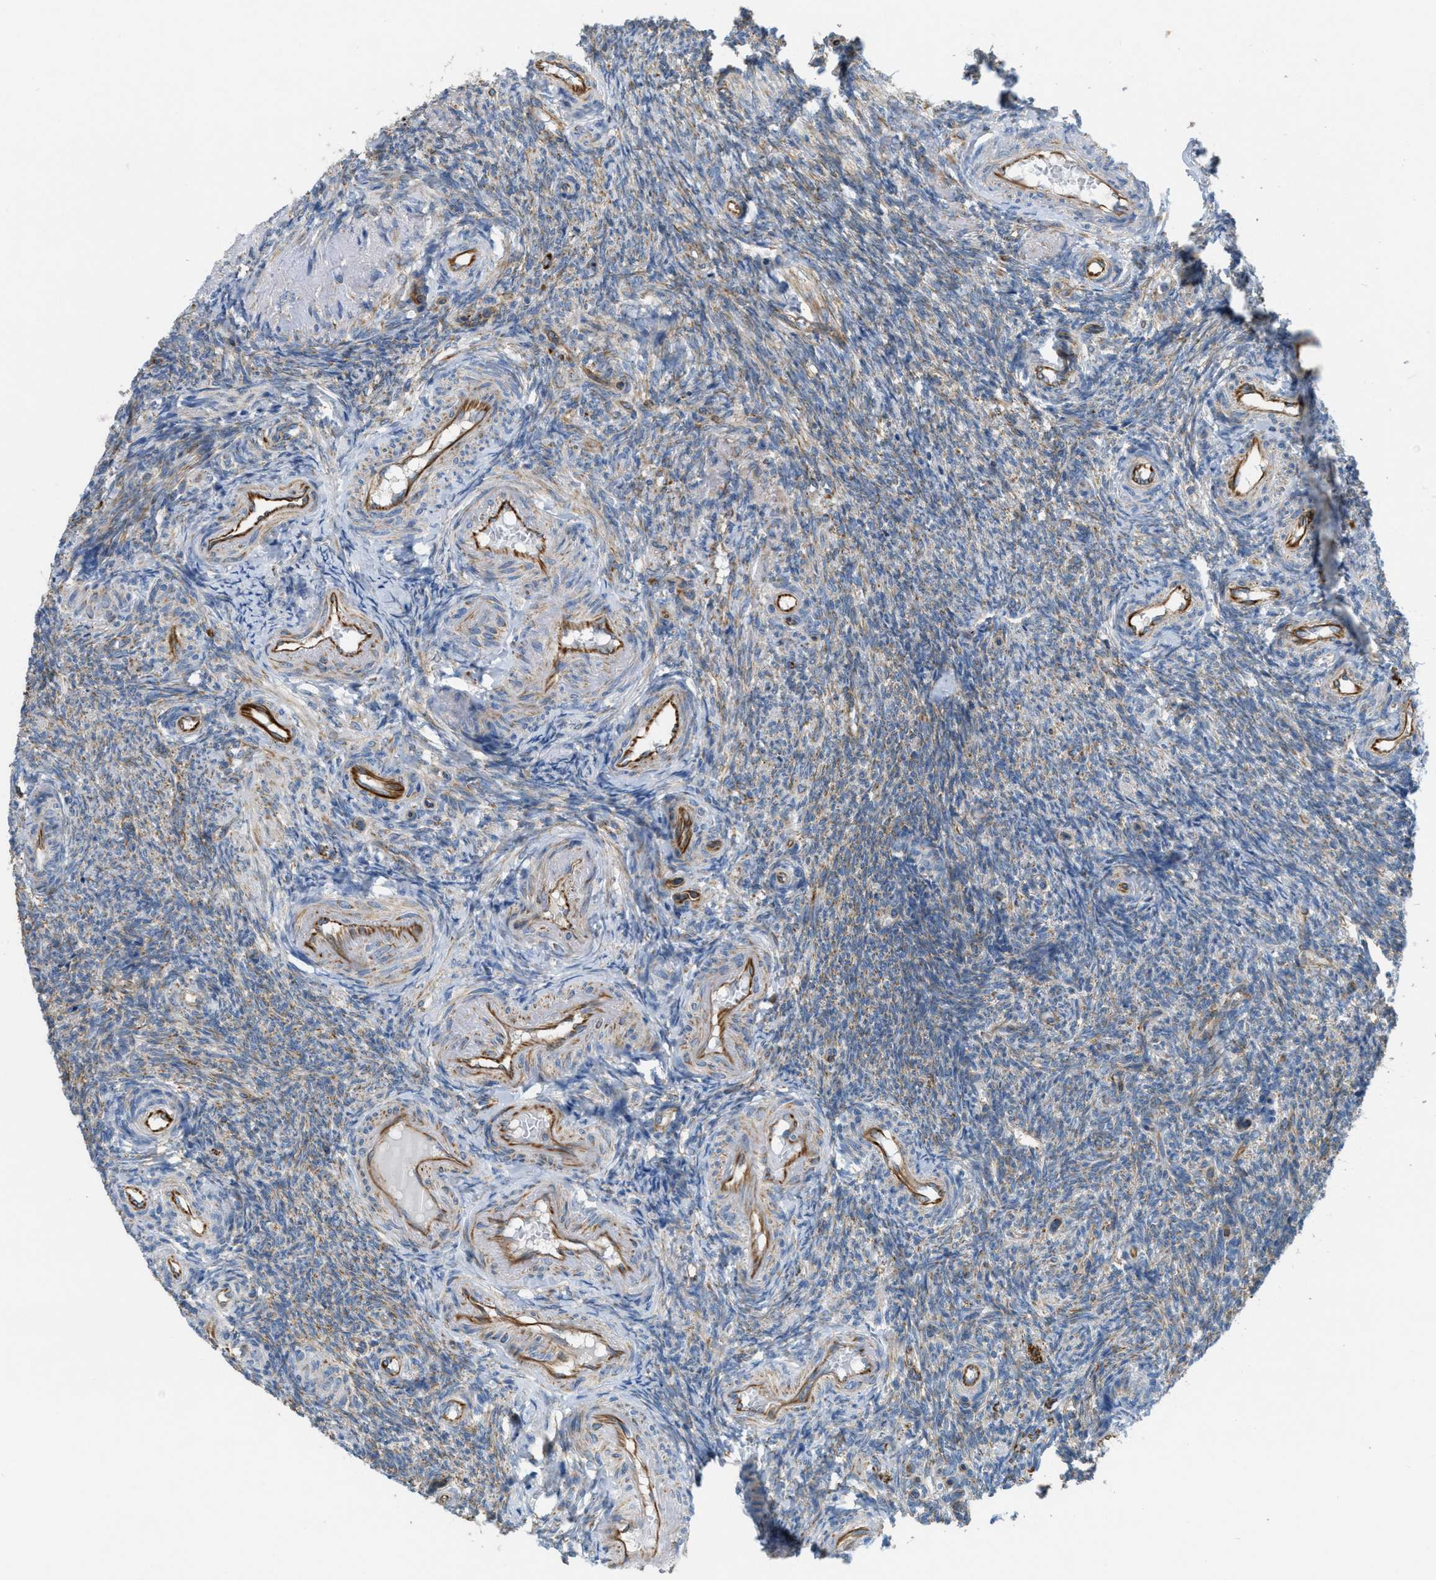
{"staining": {"intensity": "strong", "quantity": ">75%", "location": "cytoplasmic/membranous"}, "tissue": "ovary", "cell_type": "Follicle cells", "image_type": "normal", "snomed": [{"axis": "morphology", "description": "Normal tissue, NOS"}, {"axis": "topography", "description": "Ovary"}], "caption": "IHC of normal human ovary exhibits high levels of strong cytoplasmic/membranous positivity in about >75% of follicle cells. The protein is stained brown, and the nuclei are stained in blue (DAB IHC with brightfield microscopy, high magnification).", "gene": "BTN3A1", "patient": {"sex": "female", "age": 41}}